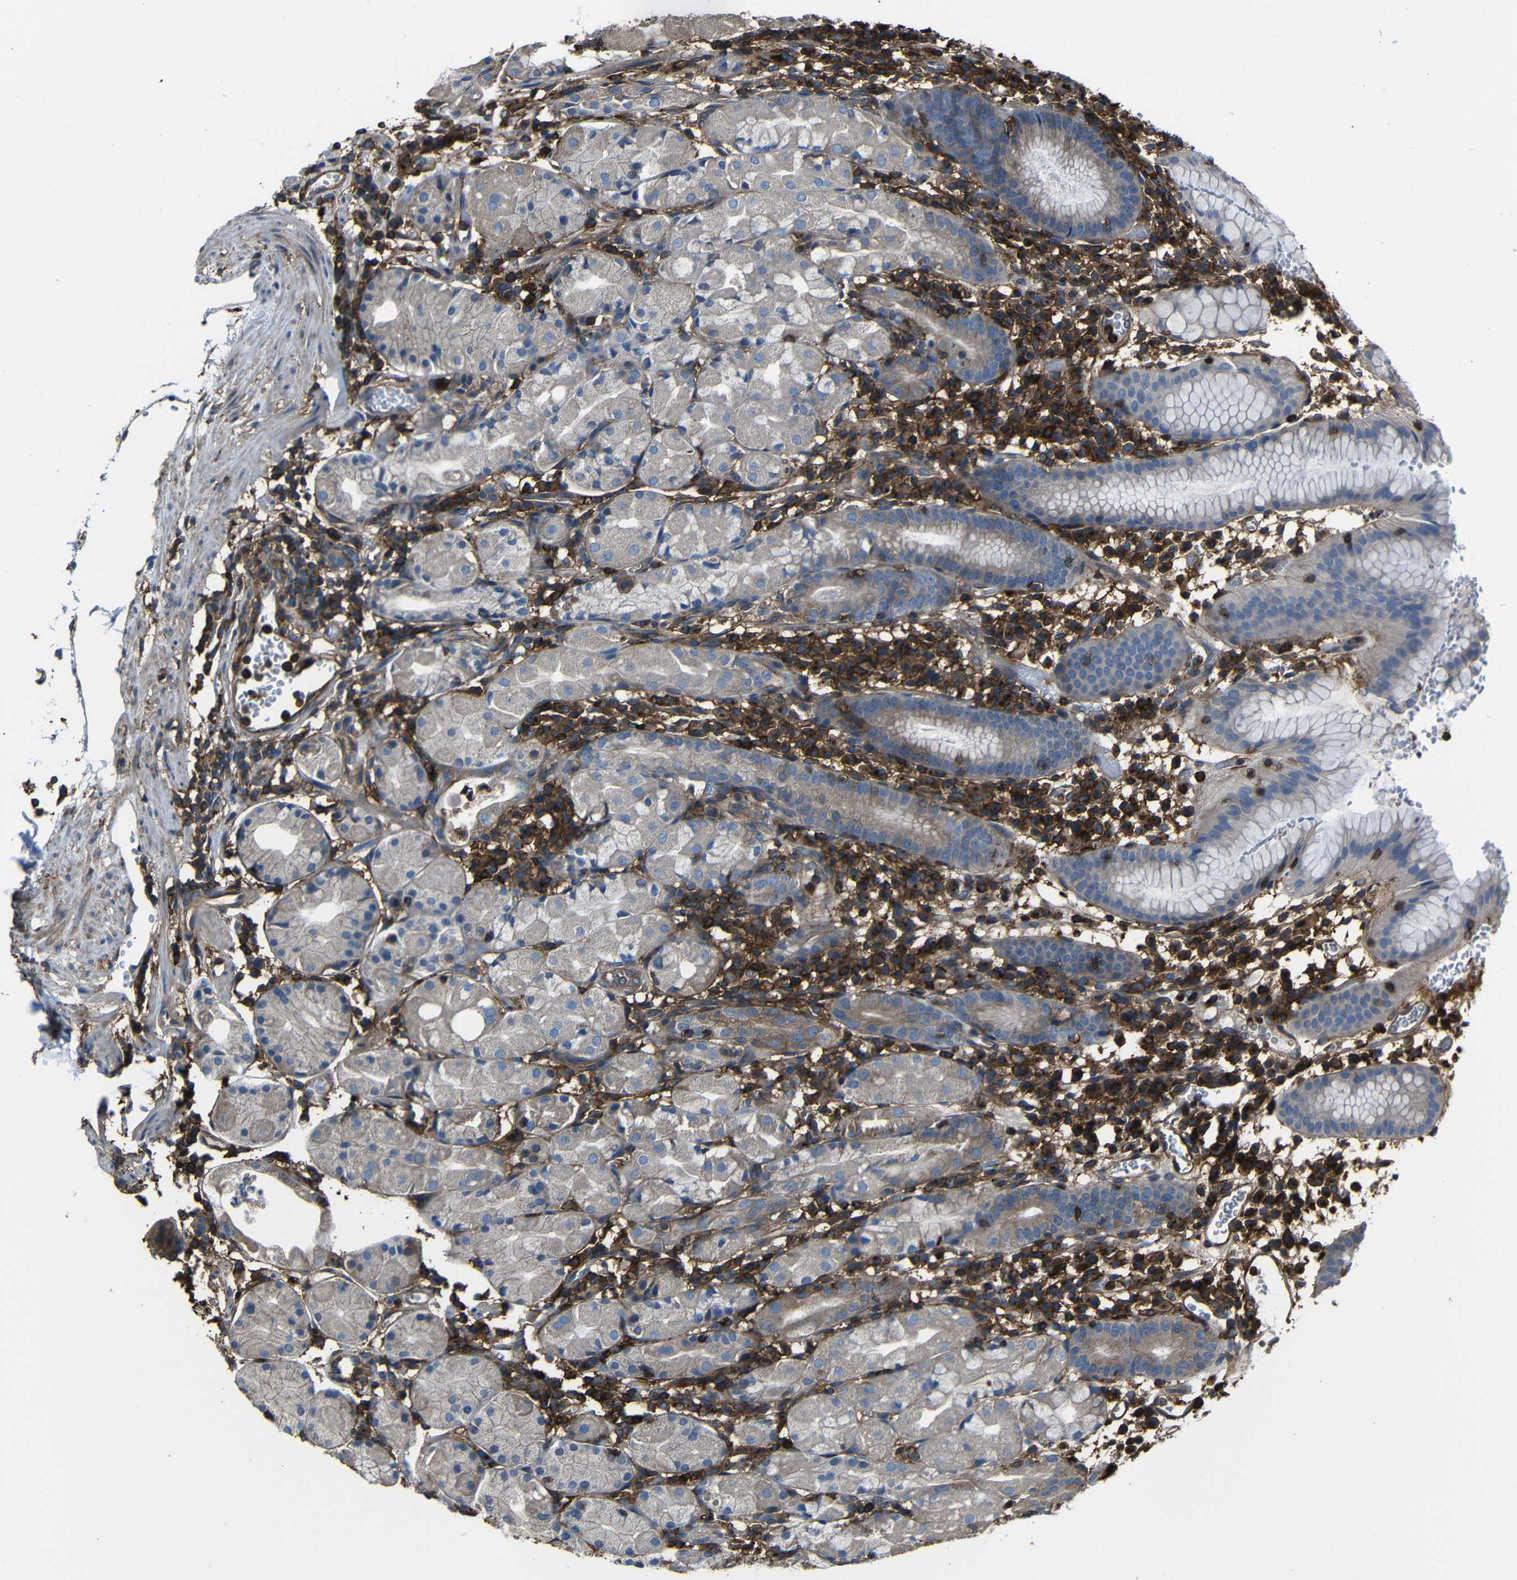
{"staining": {"intensity": "weak", "quantity": "25%-75%", "location": "cytoplasmic/membranous"}, "tissue": "stomach", "cell_type": "Glandular cells", "image_type": "normal", "snomed": [{"axis": "morphology", "description": "Normal tissue, NOS"}, {"axis": "topography", "description": "Stomach"}, {"axis": "topography", "description": "Stomach, lower"}], "caption": "There is low levels of weak cytoplasmic/membranous staining in glandular cells of benign stomach, as demonstrated by immunohistochemical staining (brown color).", "gene": "ADGRE5", "patient": {"sex": "female", "age": 75}}